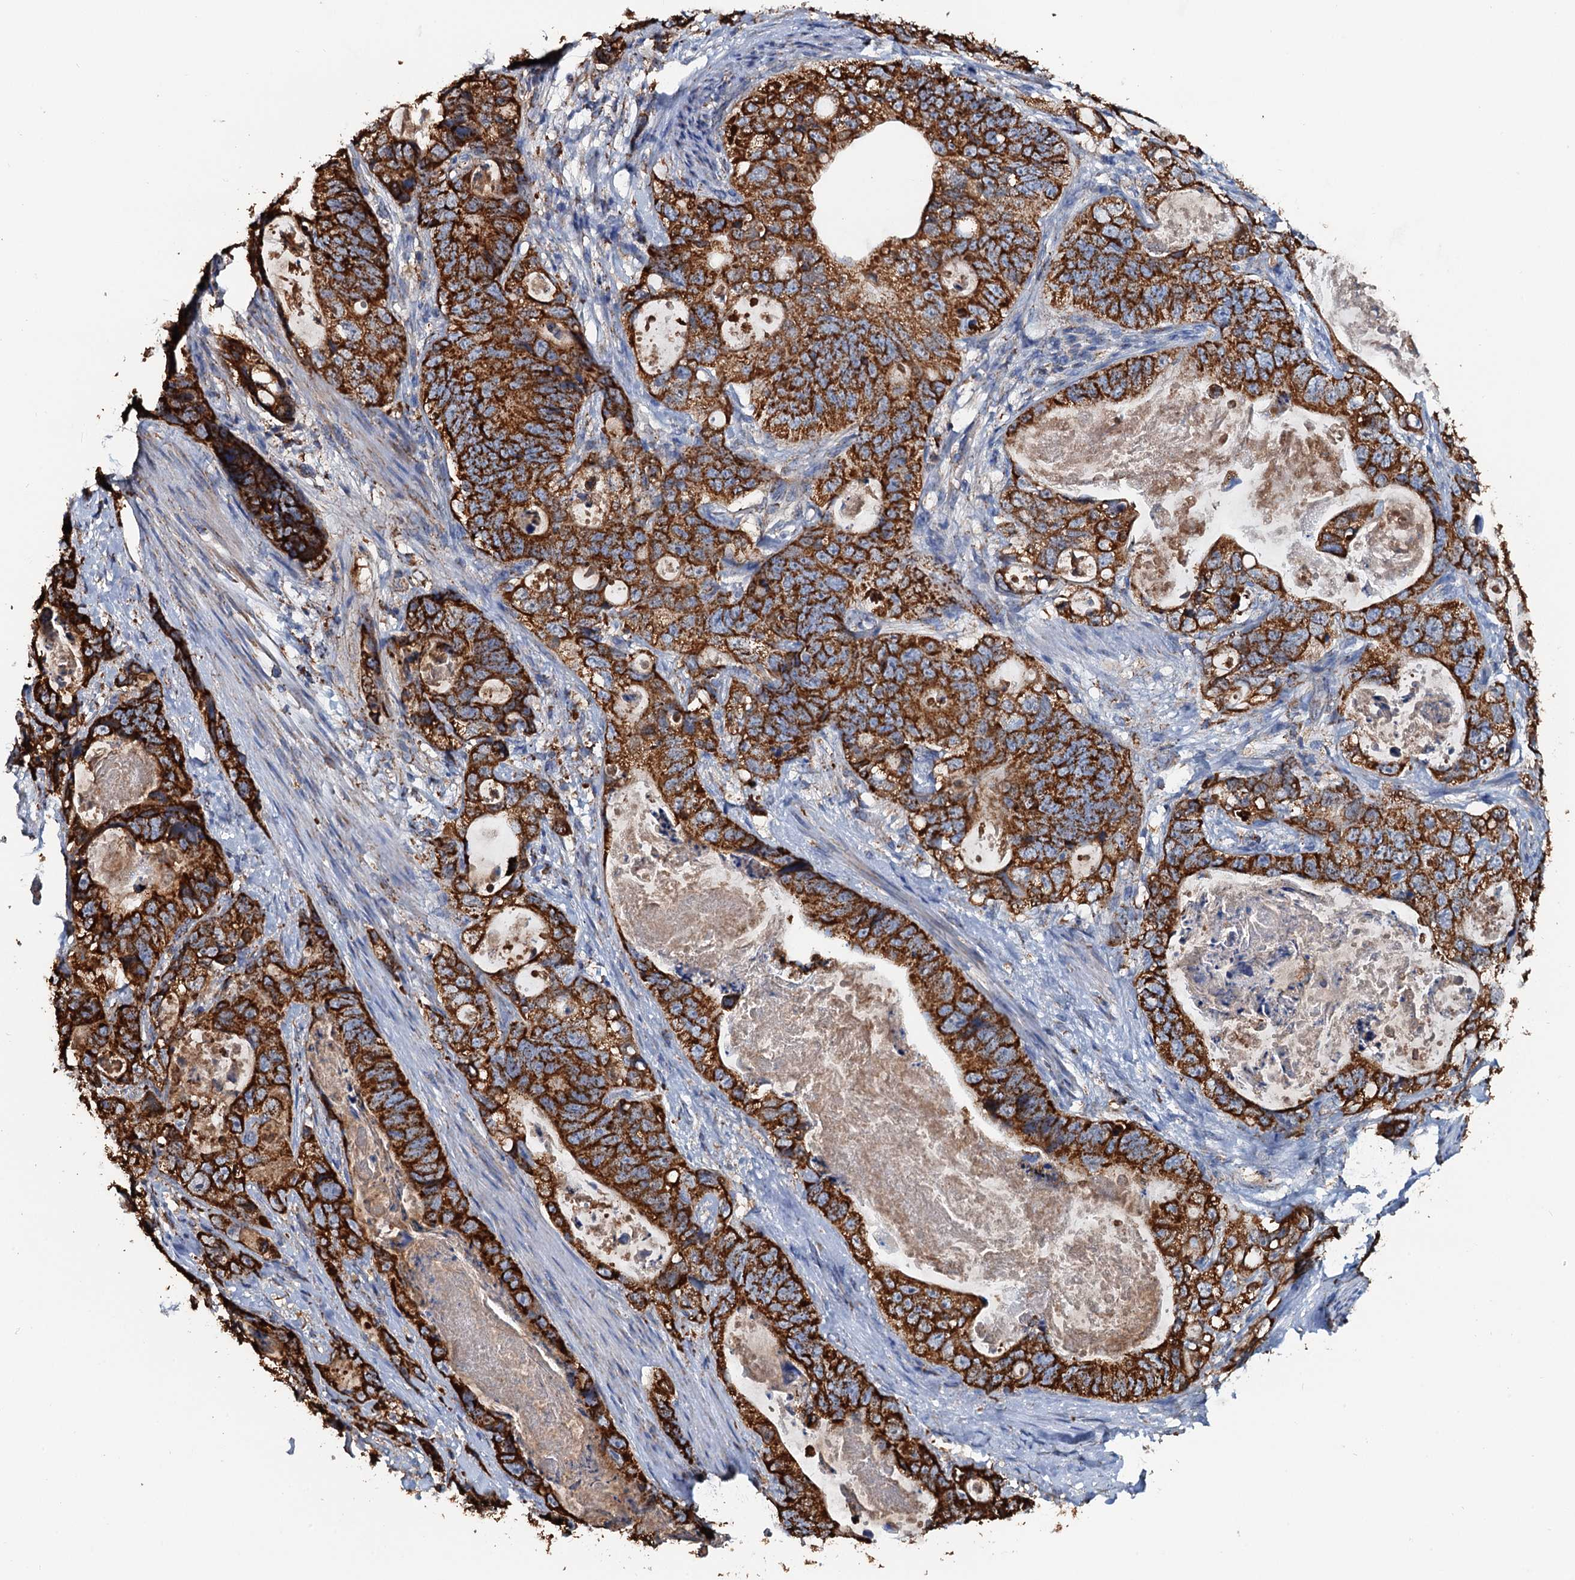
{"staining": {"intensity": "strong", "quantity": ">75%", "location": "cytoplasmic/membranous"}, "tissue": "stomach cancer", "cell_type": "Tumor cells", "image_type": "cancer", "snomed": [{"axis": "morphology", "description": "Normal tissue, NOS"}, {"axis": "morphology", "description": "Adenocarcinoma, NOS"}, {"axis": "topography", "description": "Stomach"}], "caption": "High-magnification brightfield microscopy of stomach cancer (adenocarcinoma) stained with DAB (brown) and counterstained with hematoxylin (blue). tumor cells exhibit strong cytoplasmic/membranous staining is present in approximately>75% of cells.", "gene": "AAGAB", "patient": {"sex": "female", "age": 89}}